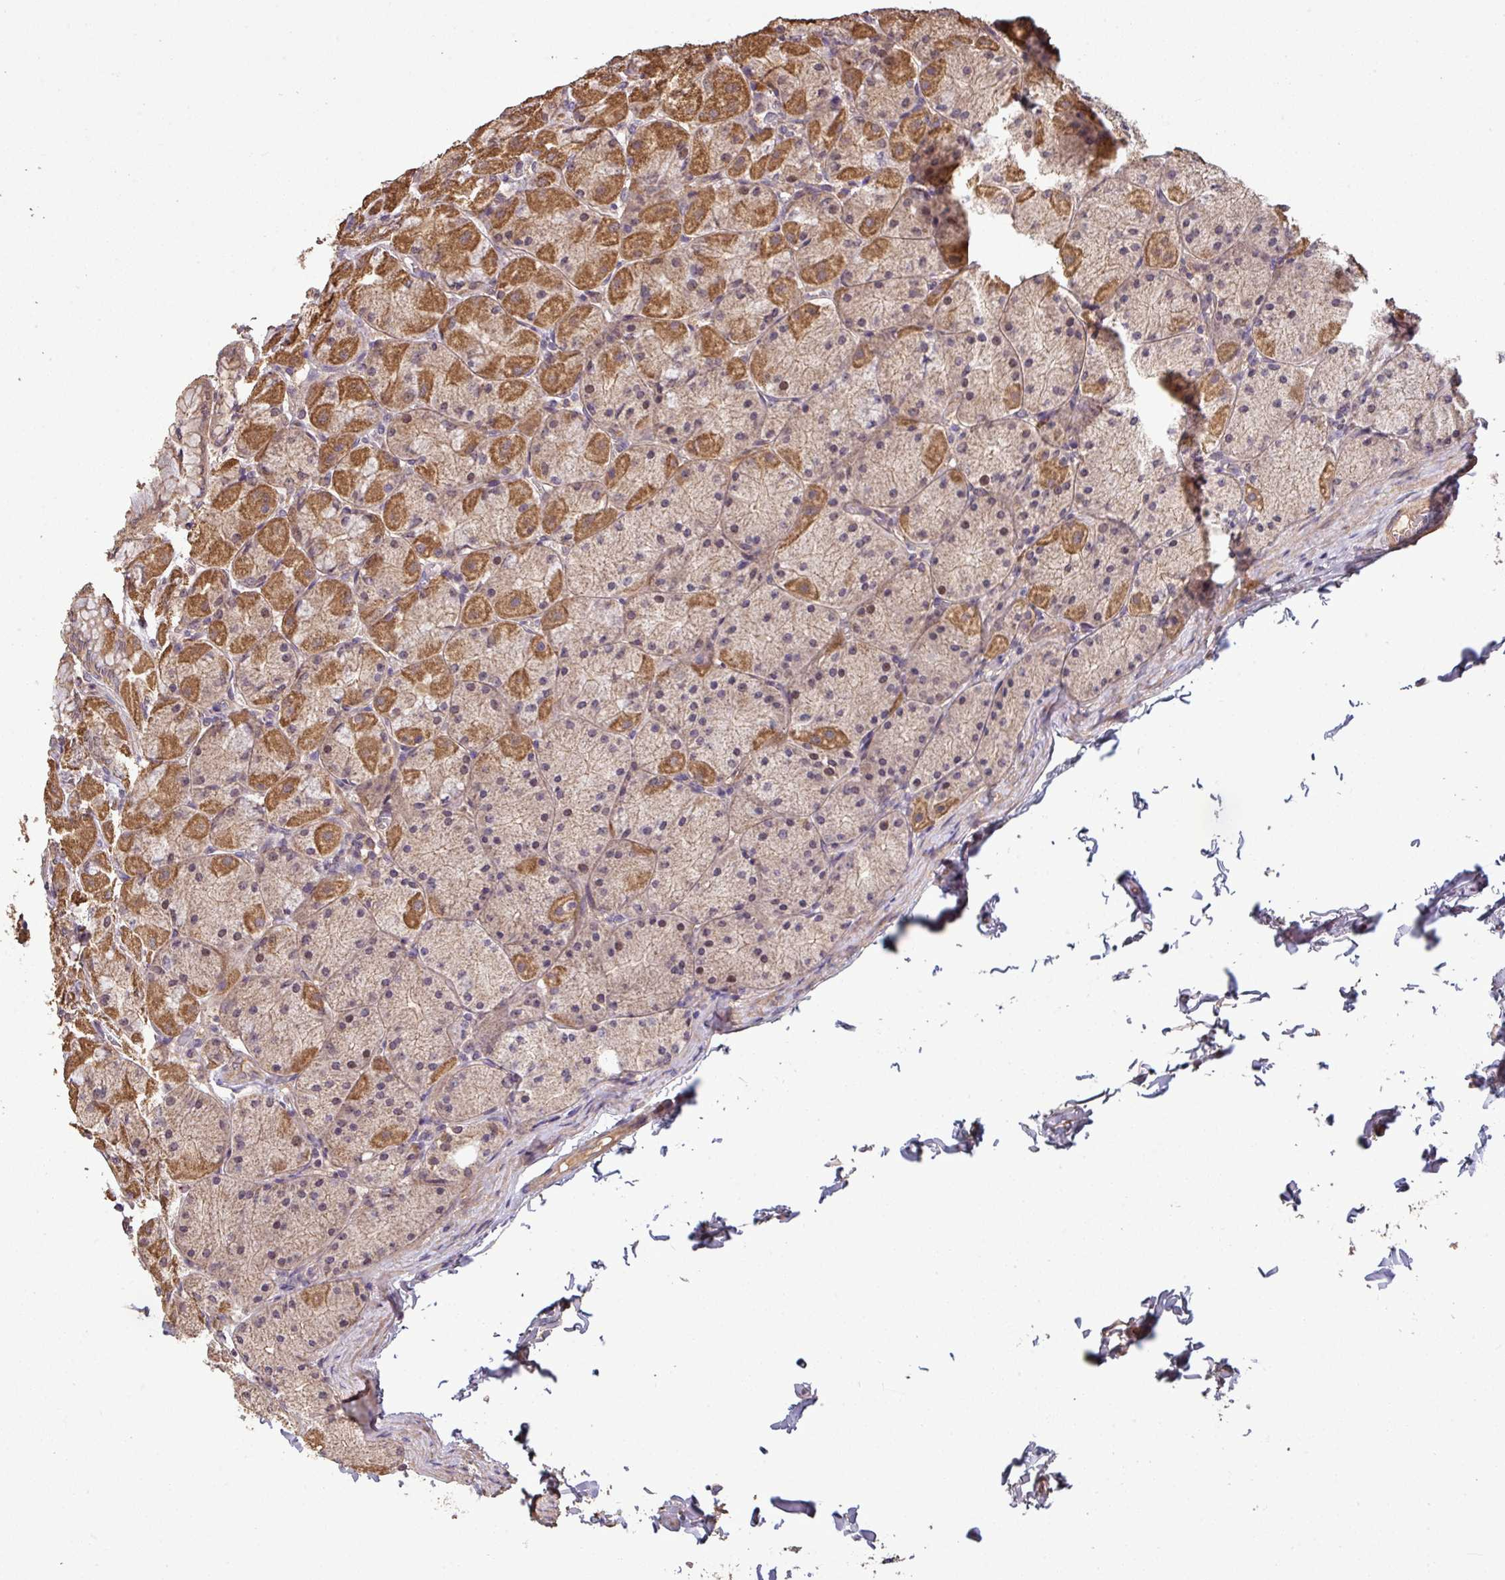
{"staining": {"intensity": "moderate", "quantity": "25%-75%", "location": "cytoplasmic/membranous"}, "tissue": "stomach", "cell_type": "Glandular cells", "image_type": "normal", "snomed": [{"axis": "morphology", "description": "Normal tissue, NOS"}, {"axis": "topography", "description": "Stomach, upper"}], "caption": "The micrograph demonstrates immunohistochemical staining of benign stomach. There is moderate cytoplasmic/membranous positivity is identified in approximately 25%-75% of glandular cells.", "gene": "ISLR", "patient": {"sex": "female", "age": 56}}